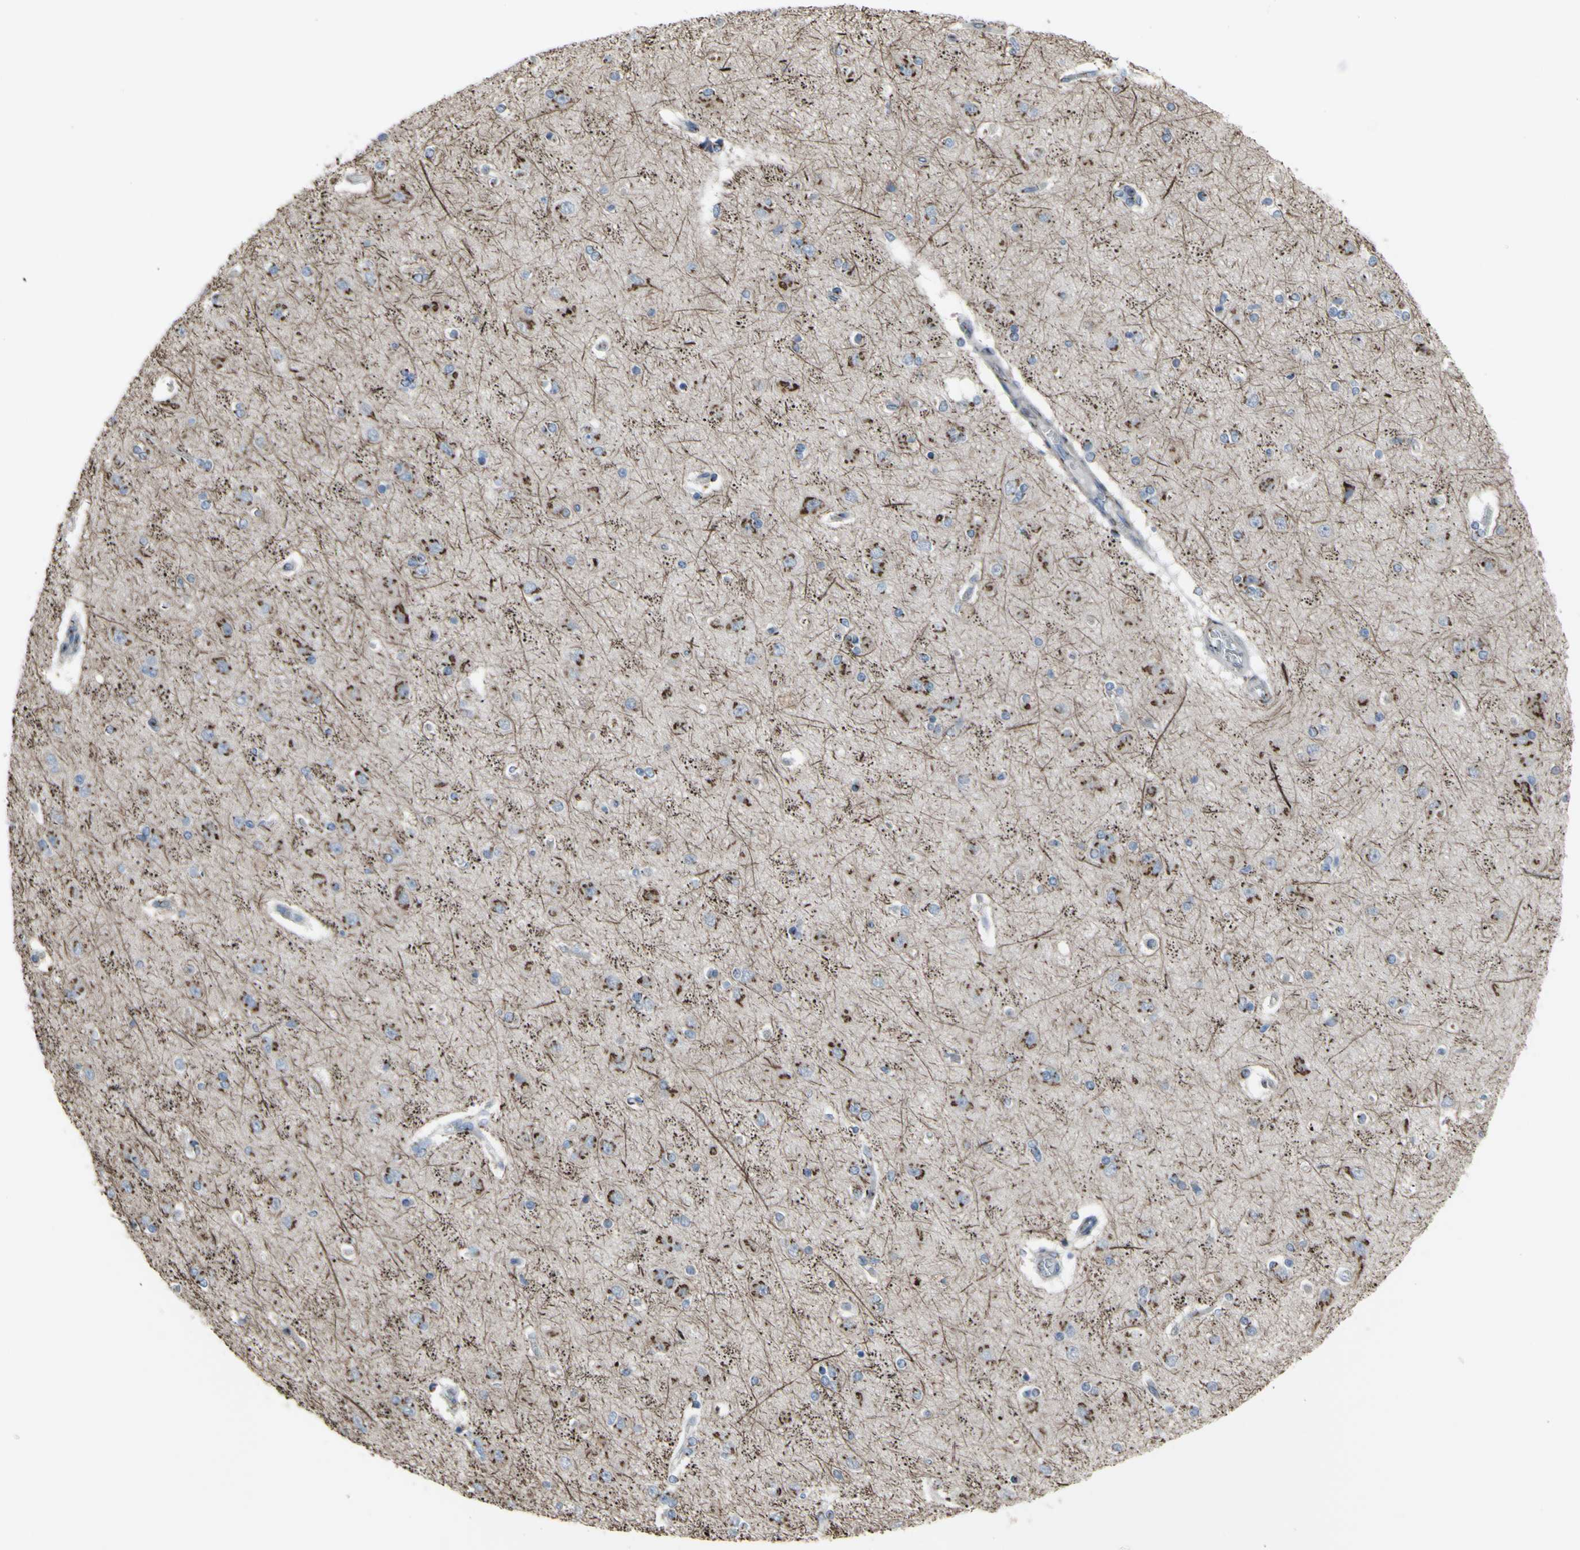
{"staining": {"intensity": "moderate", "quantity": ">75%", "location": "cytoplasmic/membranous"}, "tissue": "cerebral cortex", "cell_type": "Endothelial cells", "image_type": "normal", "snomed": [{"axis": "morphology", "description": "Normal tissue, NOS"}, {"axis": "topography", "description": "Cerebral cortex"}], "caption": "Endothelial cells demonstrate moderate cytoplasmic/membranous expression in about >75% of cells in unremarkable cerebral cortex.", "gene": "GLG1", "patient": {"sex": "female", "age": 54}}